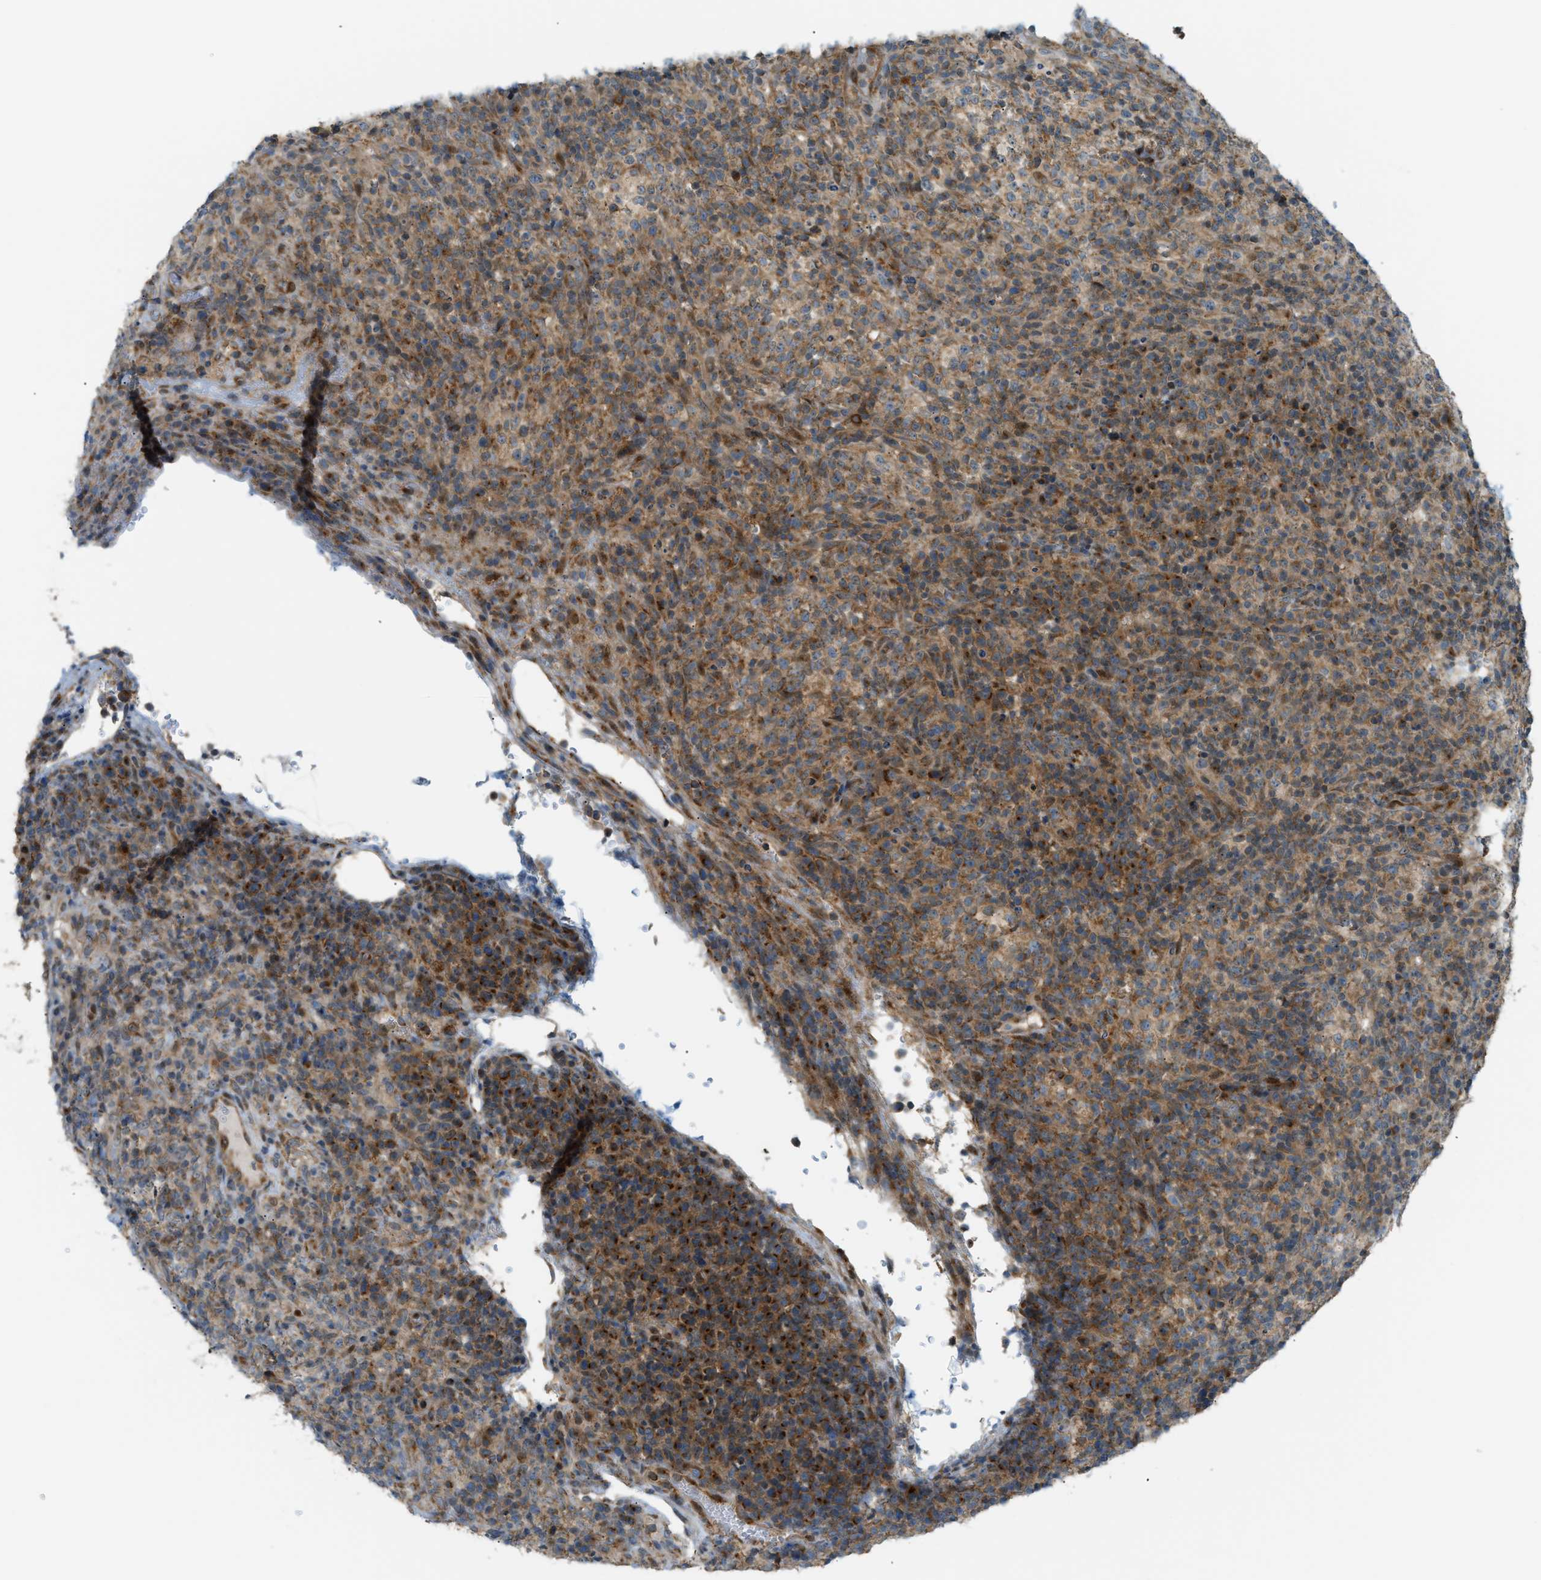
{"staining": {"intensity": "moderate", "quantity": ">75%", "location": "cytoplasmic/membranous,nuclear"}, "tissue": "lymphoma", "cell_type": "Tumor cells", "image_type": "cancer", "snomed": [{"axis": "morphology", "description": "Malignant lymphoma, non-Hodgkin's type, High grade"}, {"axis": "topography", "description": "Lymph node"}], "caption": "Moderate cytoplasmic/membranous and nuclear expression is appreciated in about >75% of tumor cells in lymphoma.", "gene": "CCDC186", "patient": {"sex": "female", "age": 76}}